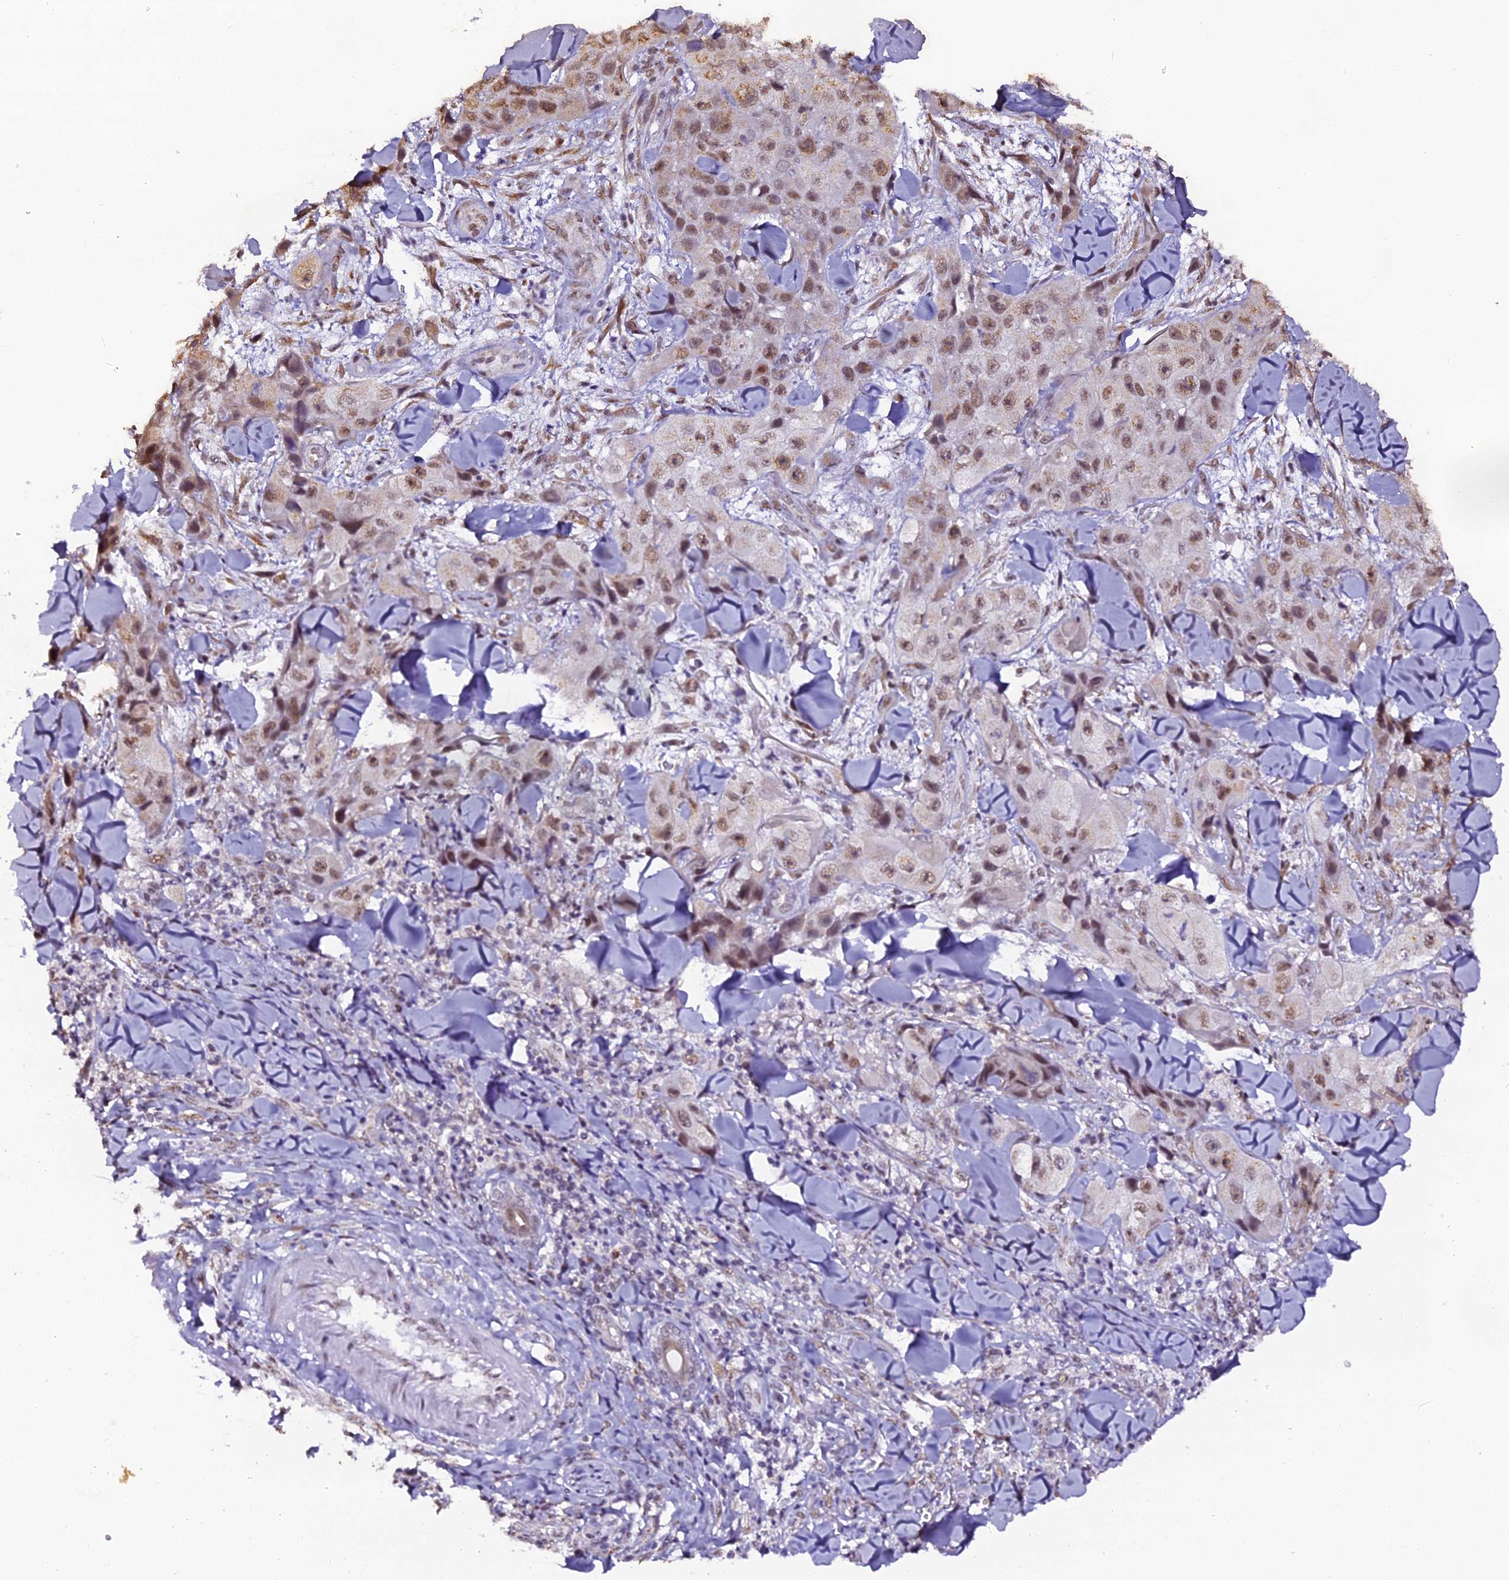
{"staining": {"intensity": "moderate", "quantity": ">75%", "location": "nuclear"}, "tissue": "skin cancer", "cell_type": "Tumor cells", "image_type": "cancer", "snomed": [{"axis": "morphology", "description": "Squamous cell carcinoma, NOS"}, {"axis": "topography", "description": "Skin"}, {"axis": "topography", "description": "Subcutis"}], "caption": "The histopathology image demonstrates immunohistochemical staining of squamous cell carcinoma (skin). There is moderate nuclear staining is present in about >75% of tumor cells.", "gene": "NCBP1", "patient": {"sex": "male", "age": 73}}